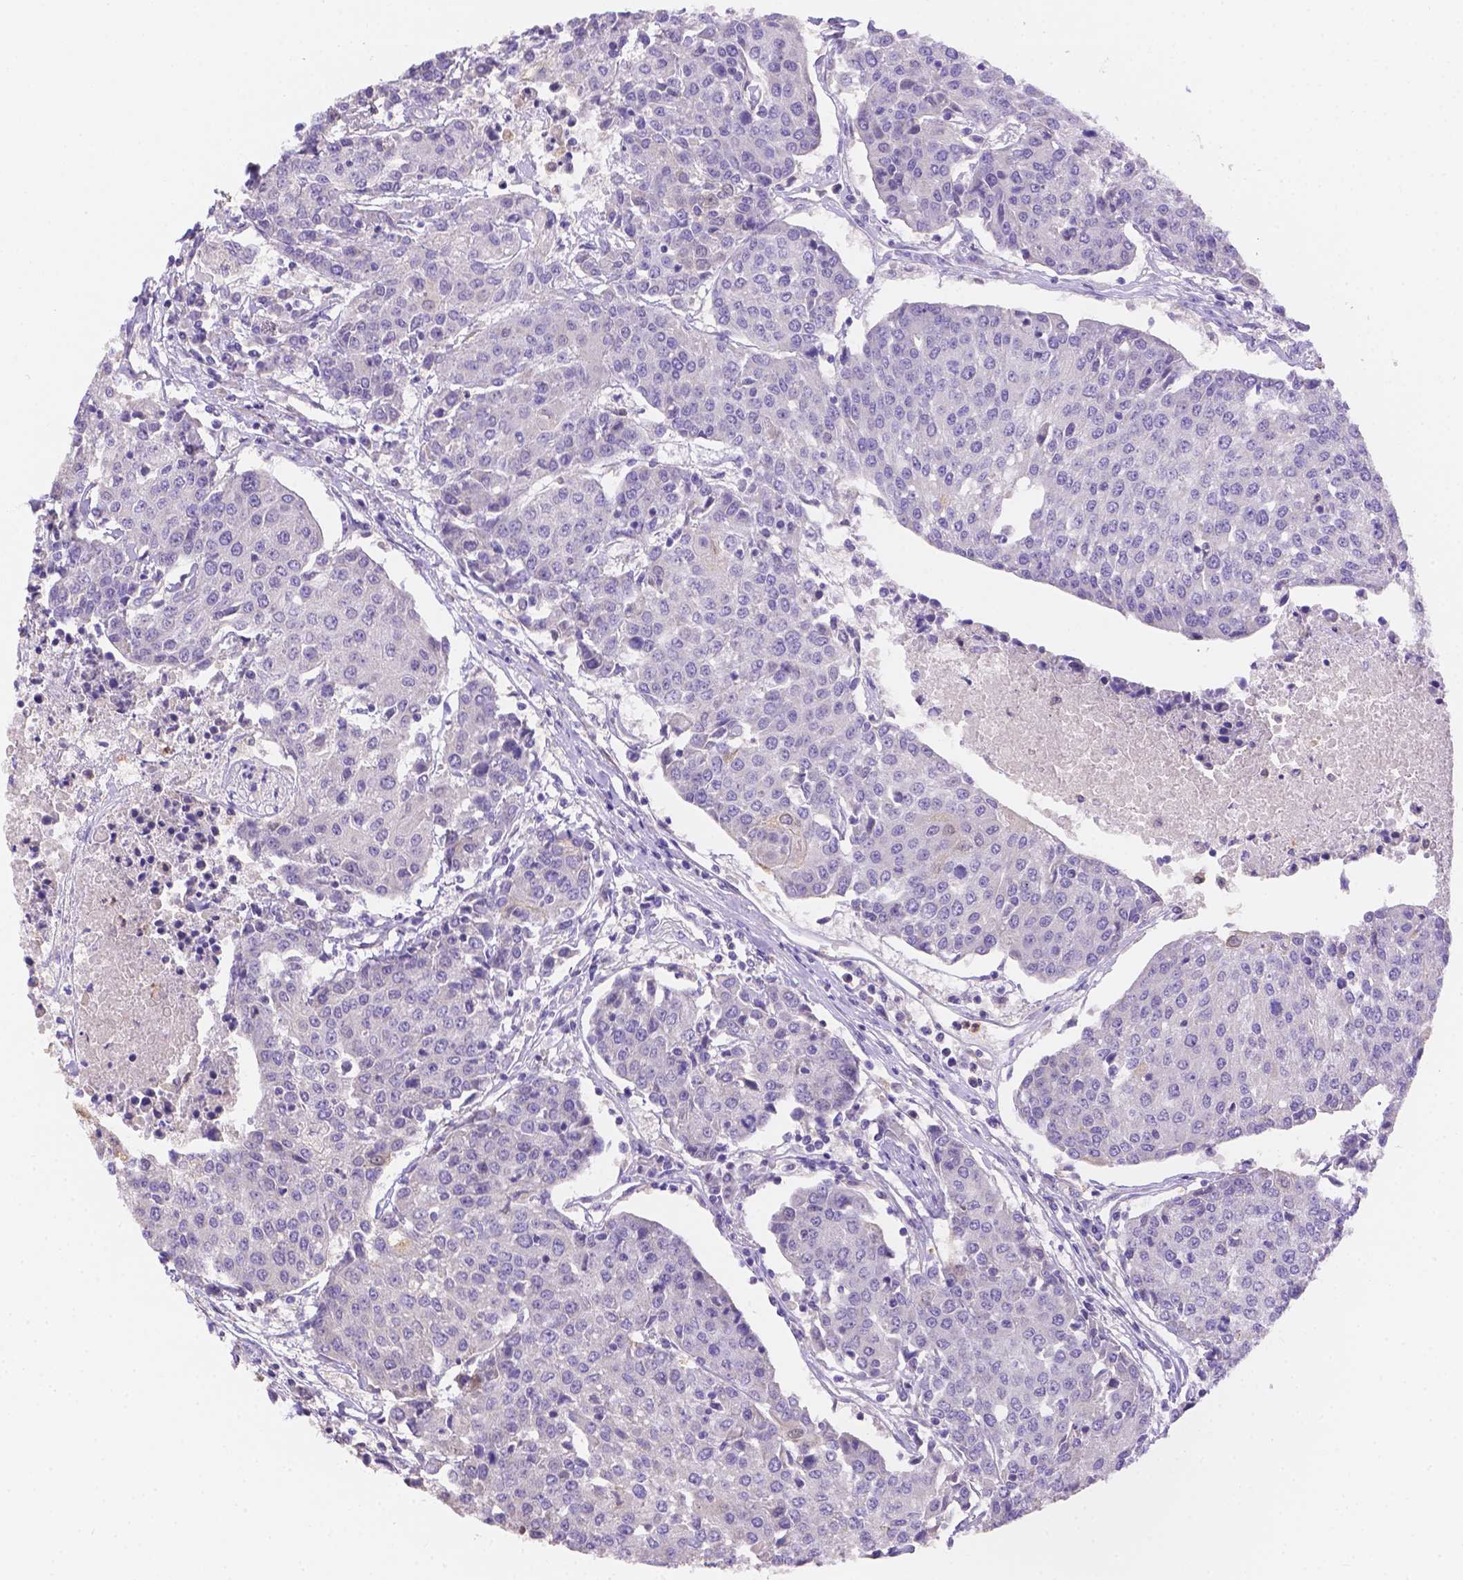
{"staining": {"intensity": "negative", "quantity": "none", "location": "none"}, "tissue": "urothelial cancer", "cell_type": "Tumor cells", "image_type": "cancer", "snomed": [{"axis": "morphology", "description": "Urothelial carcinoma, High grade"}, {"axis": "topography", "description": "Urinary bladder"}], "caption": "Immunohistochemical staining of high-grade urothelial carcinoma reveals no significant expression in tumor cells.", "gene": "NXPE2", "patient": {"sex": "female", "age": 85}}